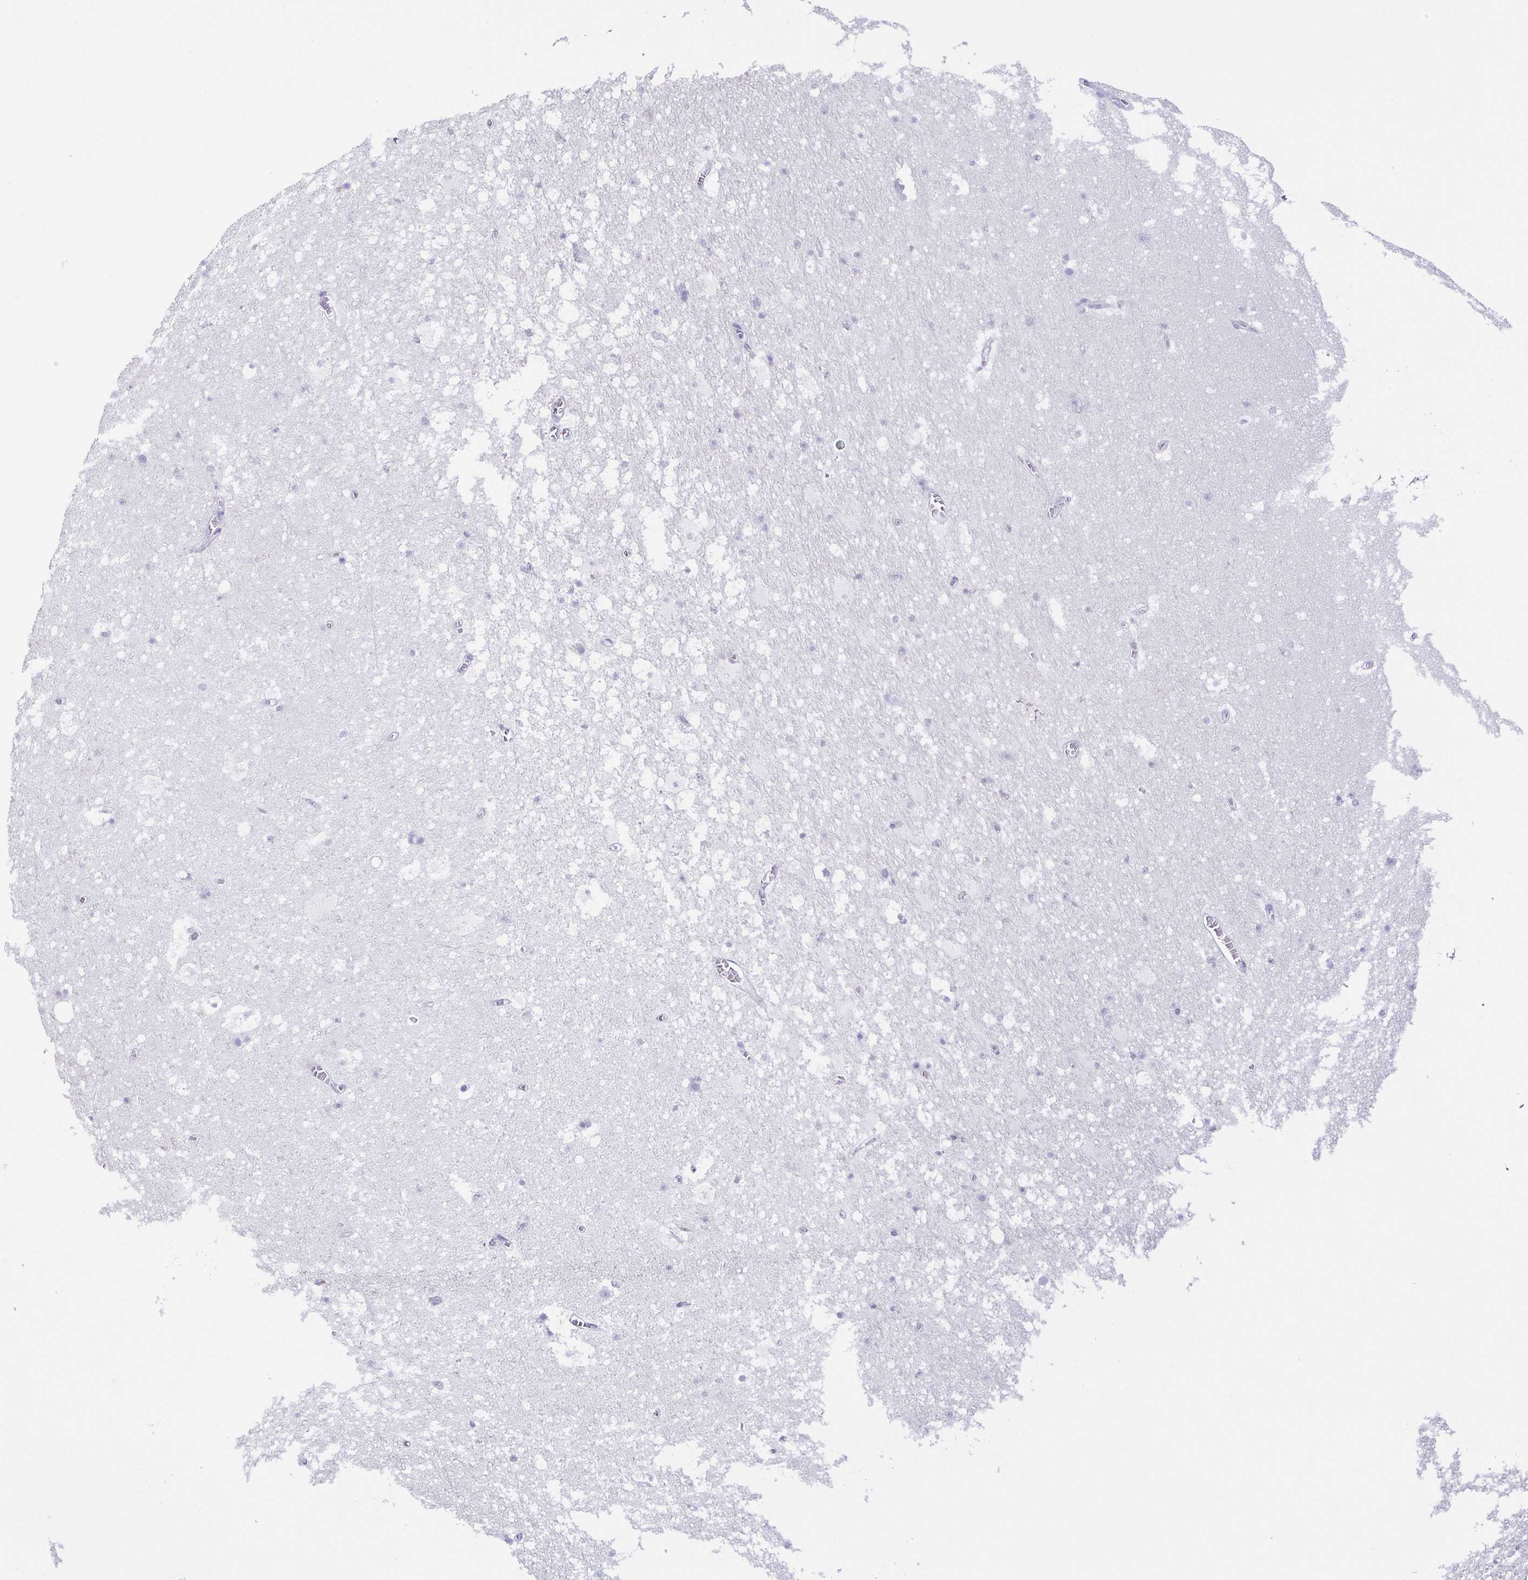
{"staining": {"intensity": "negative", "quantity": "none", "location": "none"}, "tissue": "hippocampus", "cell_type": "Glial cells", "image_type": "normal", "snomed": [{"axis": "morphology", "description": "Normal tissue, NOS"}, {"axis": "topography", "description": "Hippocampus"}], "caption": "Immunohistochemistry photomicrograph of normal hippocampus: human hippocampus stained with DAB displays no significant protein positivity in glial cells. Nuclei are stained in blue.", "gene": "COL17A1", "patient": {"sex": "female", "age": 42}}